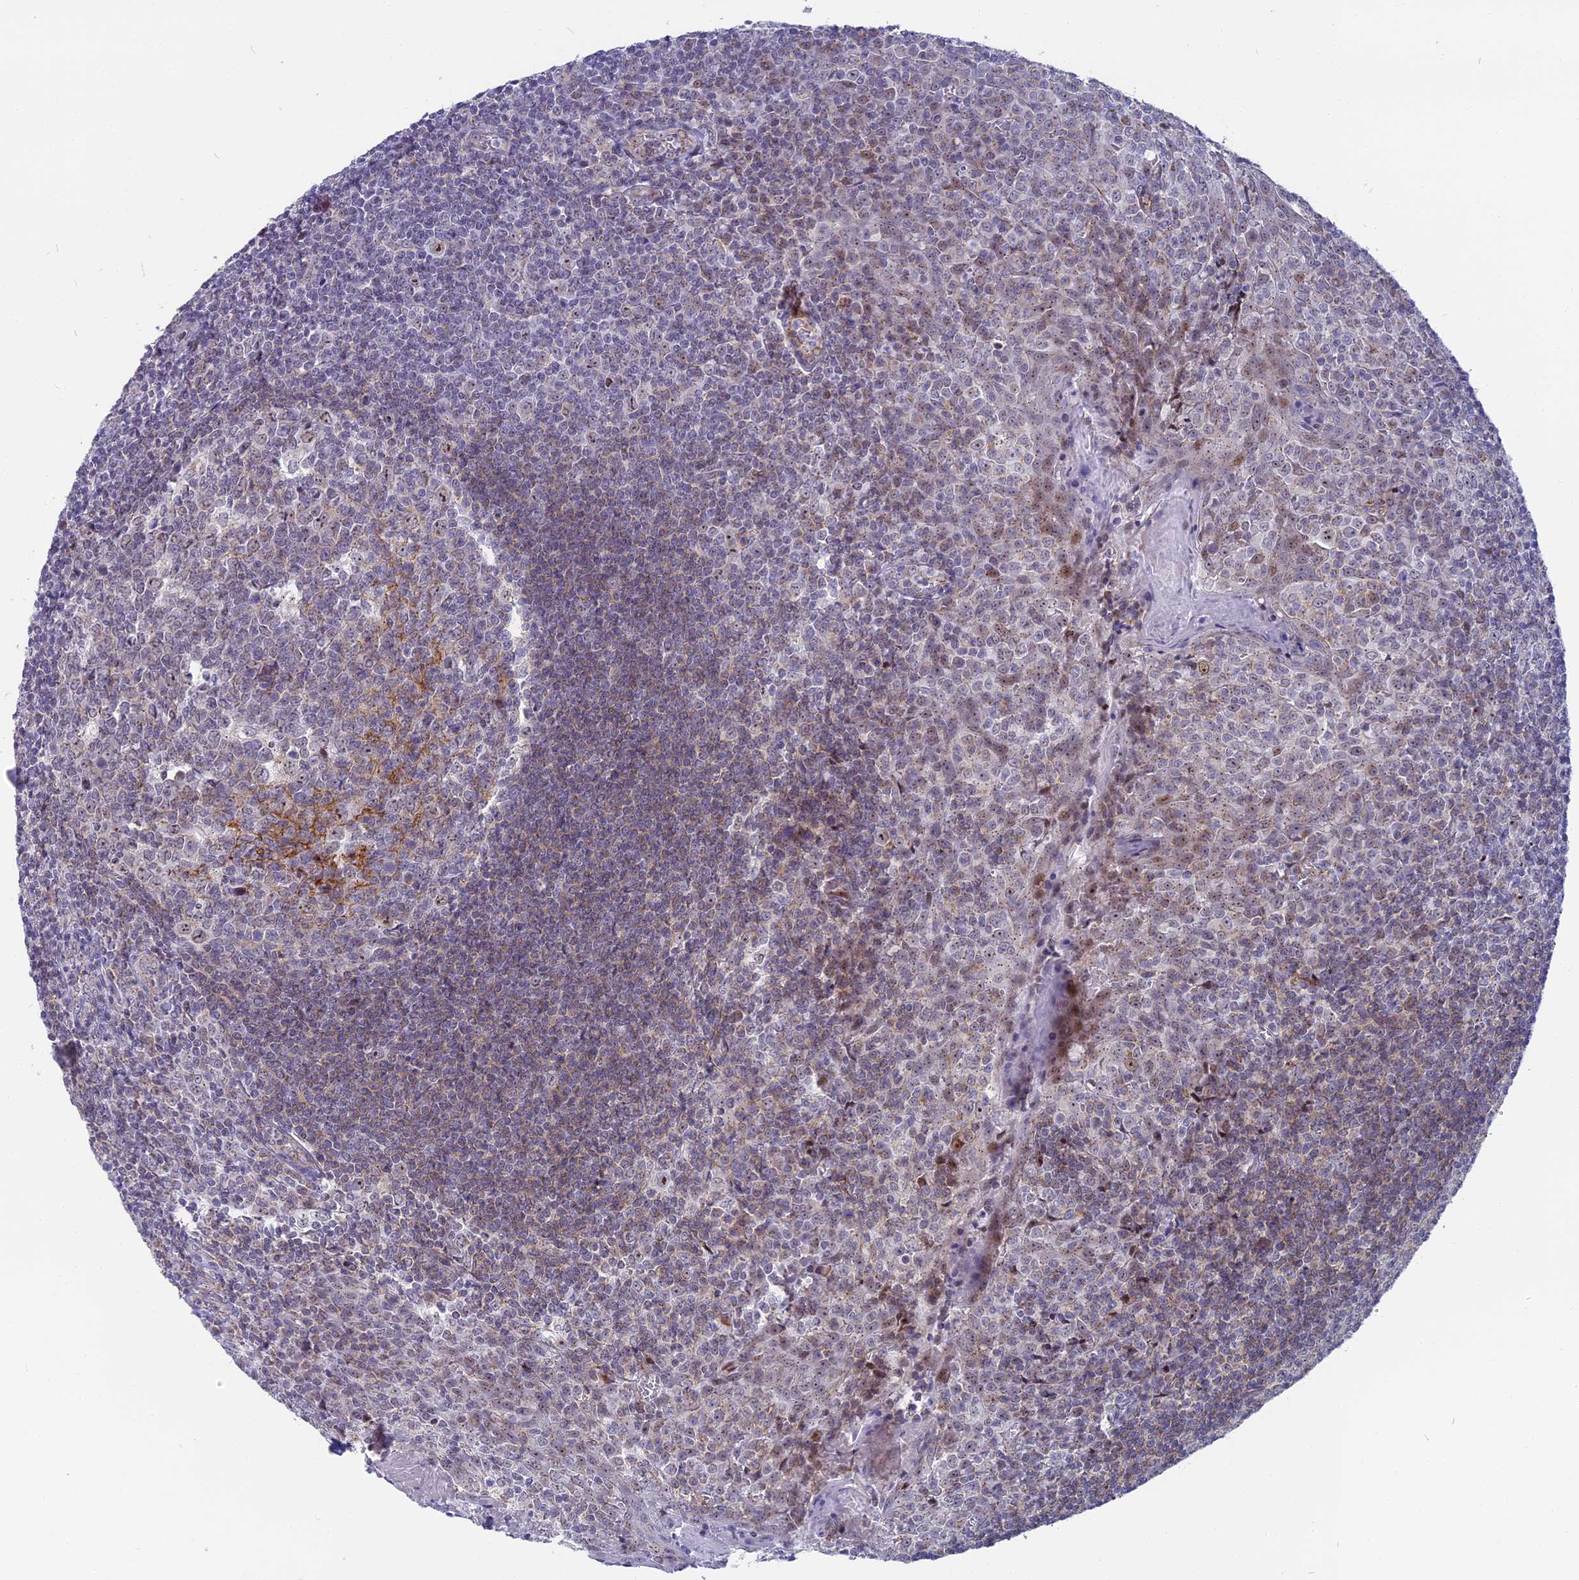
{"staining": {"intensity": "weak", "quantity": "25%-75%", "location": "cytoplasmic/membranous"}, "tissue": "tonsil", "cell_type": "Germinal center cells", "image_type": "normal", "snomed": [{"axis": "morphology", "description": "Normal tissue, NOS"}, {"axis": "topography", "description": "Tonsil"}], "caption": "Unremarkable tonsil displays weak cytoplasmic/membranous positivity in approximately 25%-75% of germinal center cells, visualized by immunohistochemistry.", "gene": "DTWD1", "patient": {"sex": "male", "age": 27}}